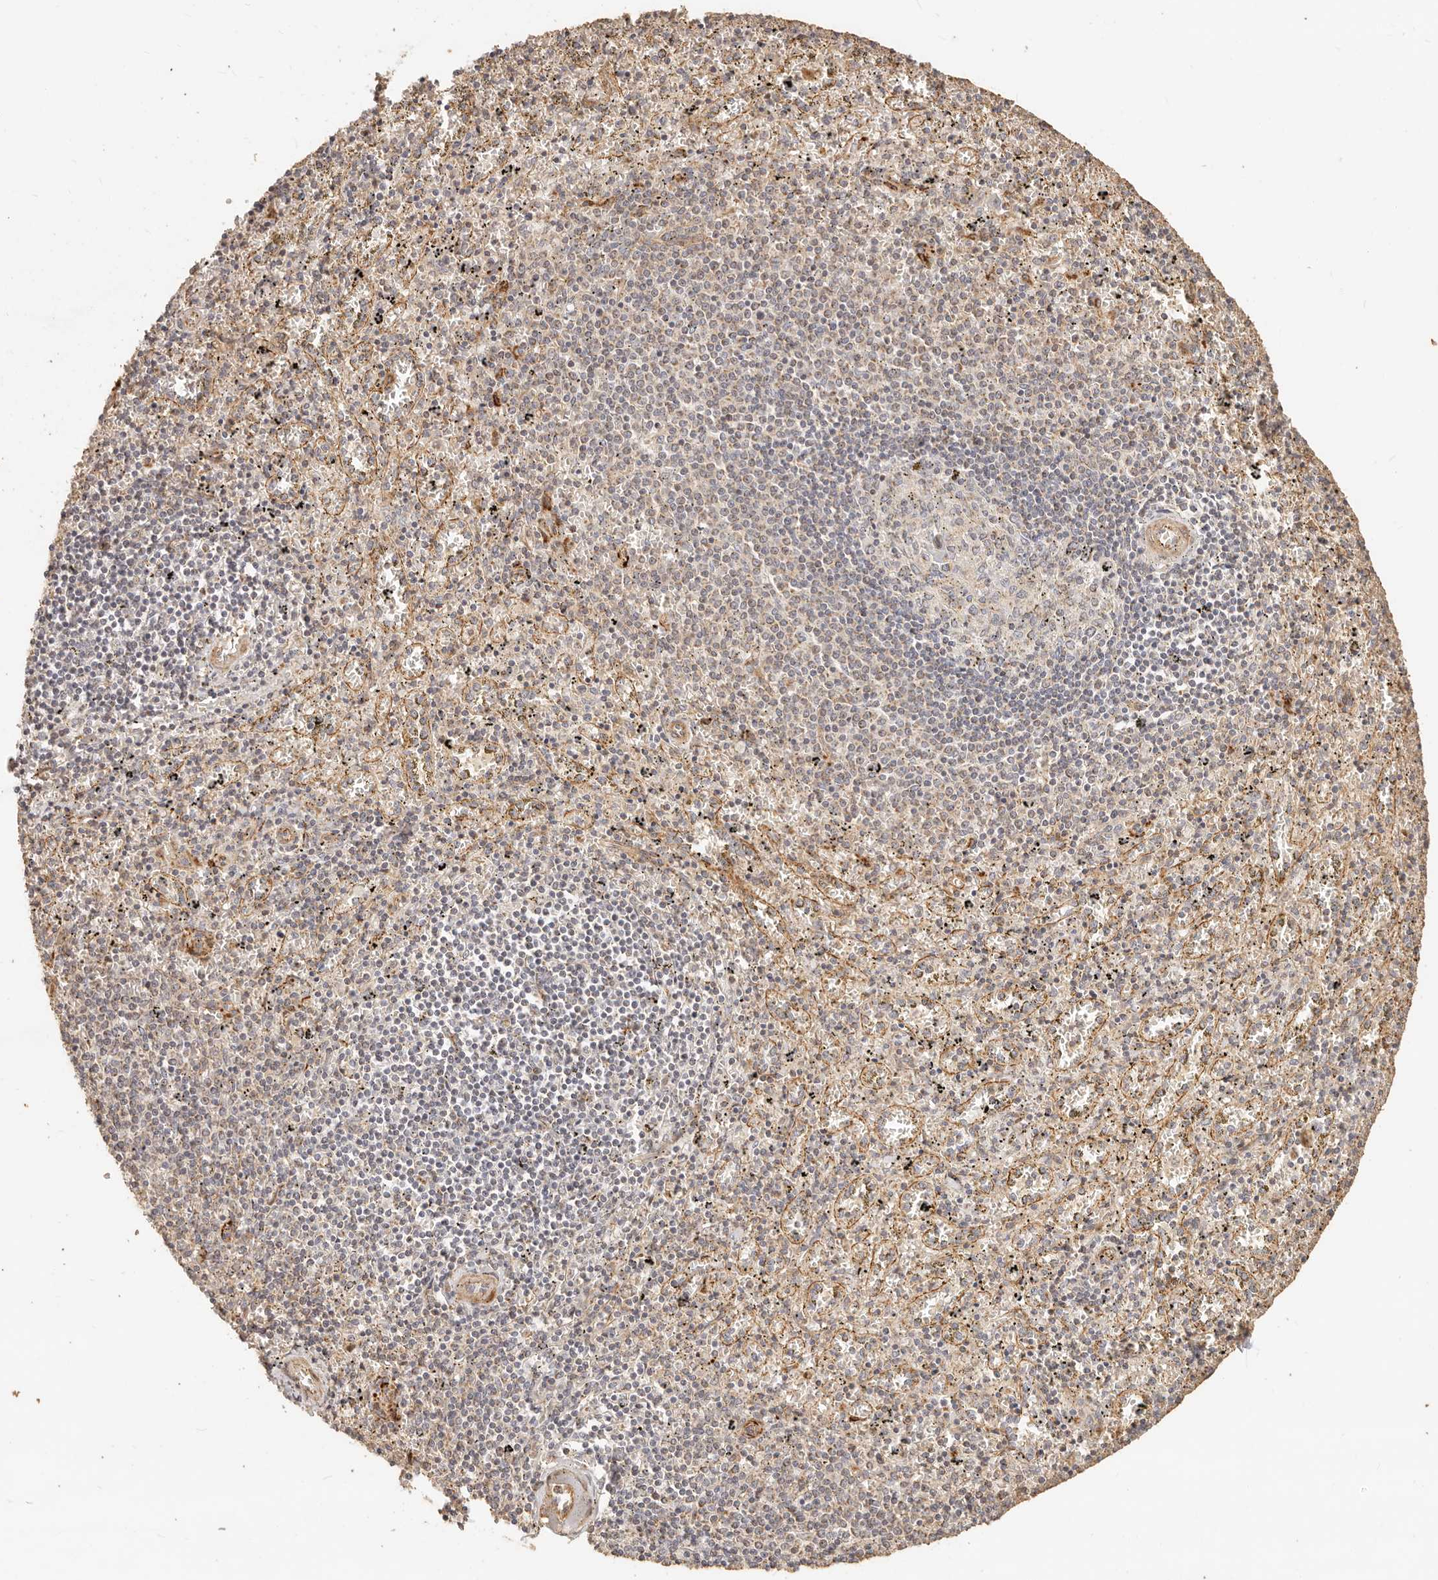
{"staining": {"intensity": "negative", "quantity": "none", "location": "none"}, "tissue": "spleen", "cell_type": "Cells in red pulp", "image_type": "normal", "snomed": [{"axis": "morphology", "description": "Normal tissue, NOS"}, {"axis": "topography", "description": "Spleen"}], "caption": "Unremarkable spleen was stained to show a protein in brown. There is no significant expression in cells in red pulp. (Brightfield microscopy of DAB immunohistochemistry (IHC) at high magnification).", "gene": "PTPN22", "patient": {"sex": "male", "age": 11}}